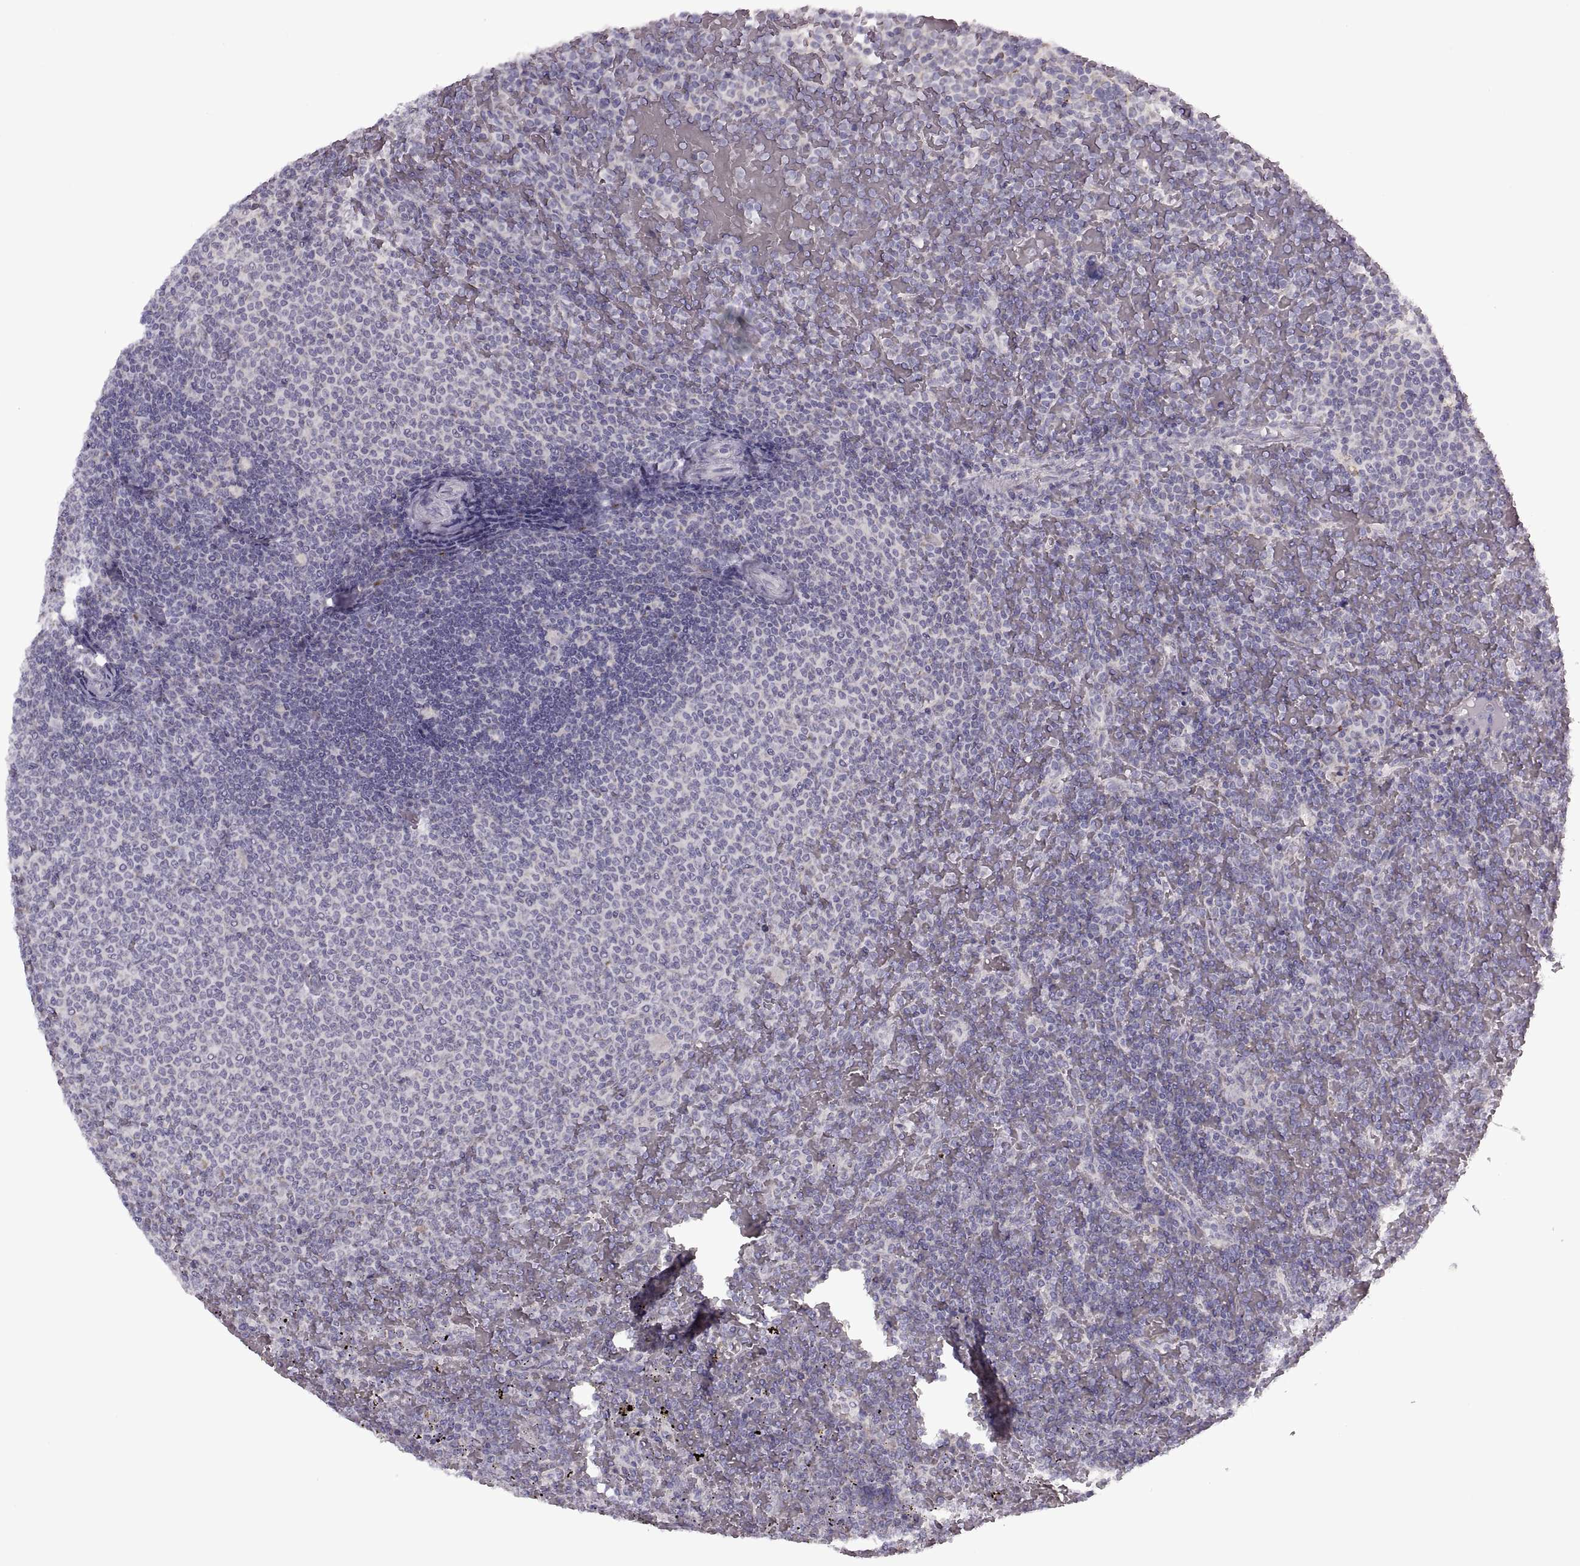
{"staining": {"intensity": "negative", "quantity": "none", "location": "none"}, "tissue": "lymphoma", "cell_type": "Tumor cells", "image_type": "cancer", "snomed": [{"axis": "morphology", "description": "Malignant lymphoma, non-Hodgkin's type, Low grade"}, {"axis": "topography", "description": "Spleen"}], "caption": "Human low-grade malignant lymphoma, non-Hodgkin's type stained for a protein using immunohistochemistry demonstrates no positivity in tumor cells.", "gene": "PIERCE1", "patient": {"sex": "female", "age": 77}}